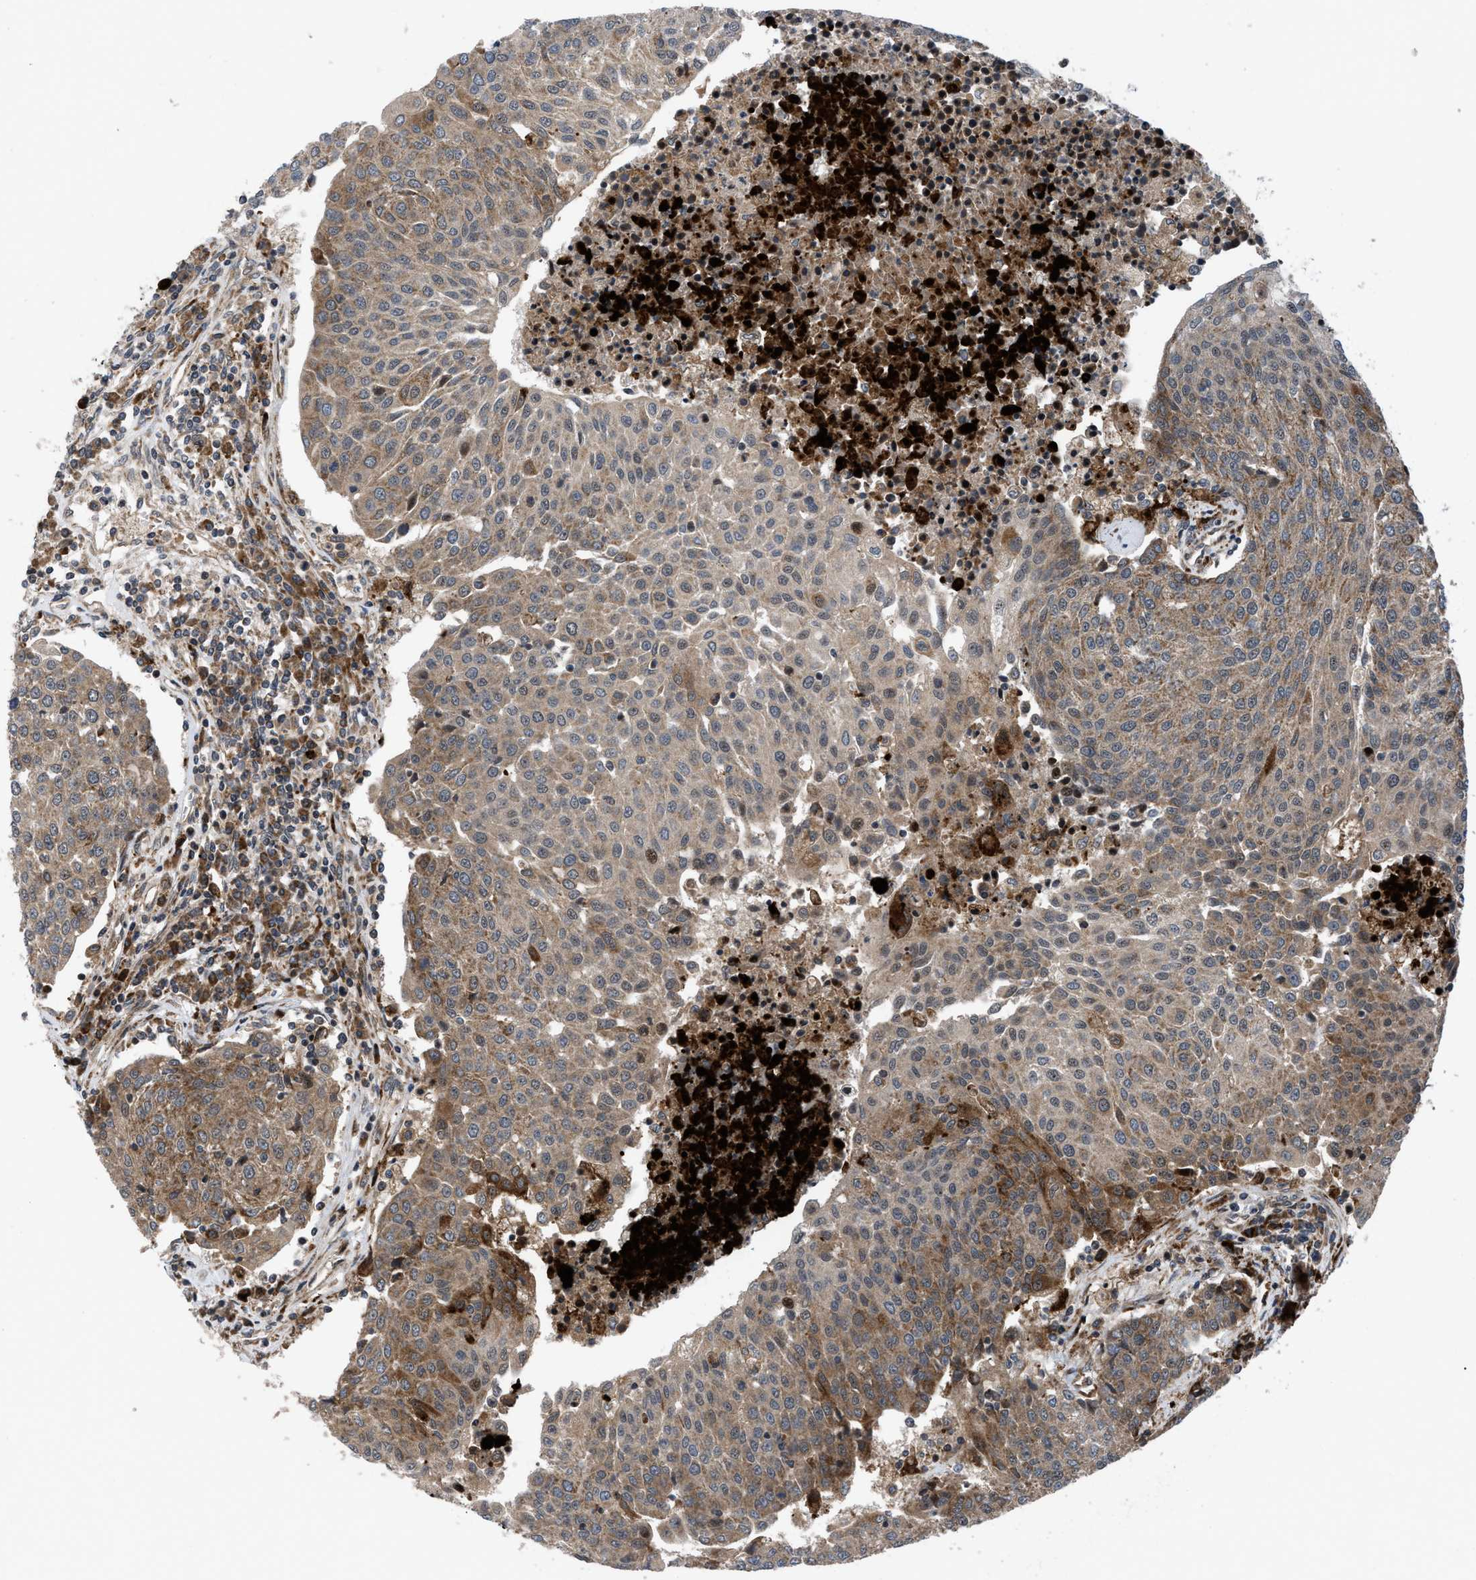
{"staining": {"intensity": "moderate", "quantity": ">75%", "location": "cytoplasmic/membranous"}, "tissue": "urothelial cancer", "cell_type": "Tumor cells", "image_type": "cancer", "snomed": [{"axis": "morphology", "description": "Urothelial carcinoma, High grade"}, {"axis": "topography", "description": "Urinary bladder"}], "caption": "High-grade urothelial carcinoma stained with DAB IHC displays medium levels of moderate cytoplasmic/membranous expression in approximately >75% of tumor cells.", "gene": "AP3M2", "patient": {"sex": "female", "age": 85}}